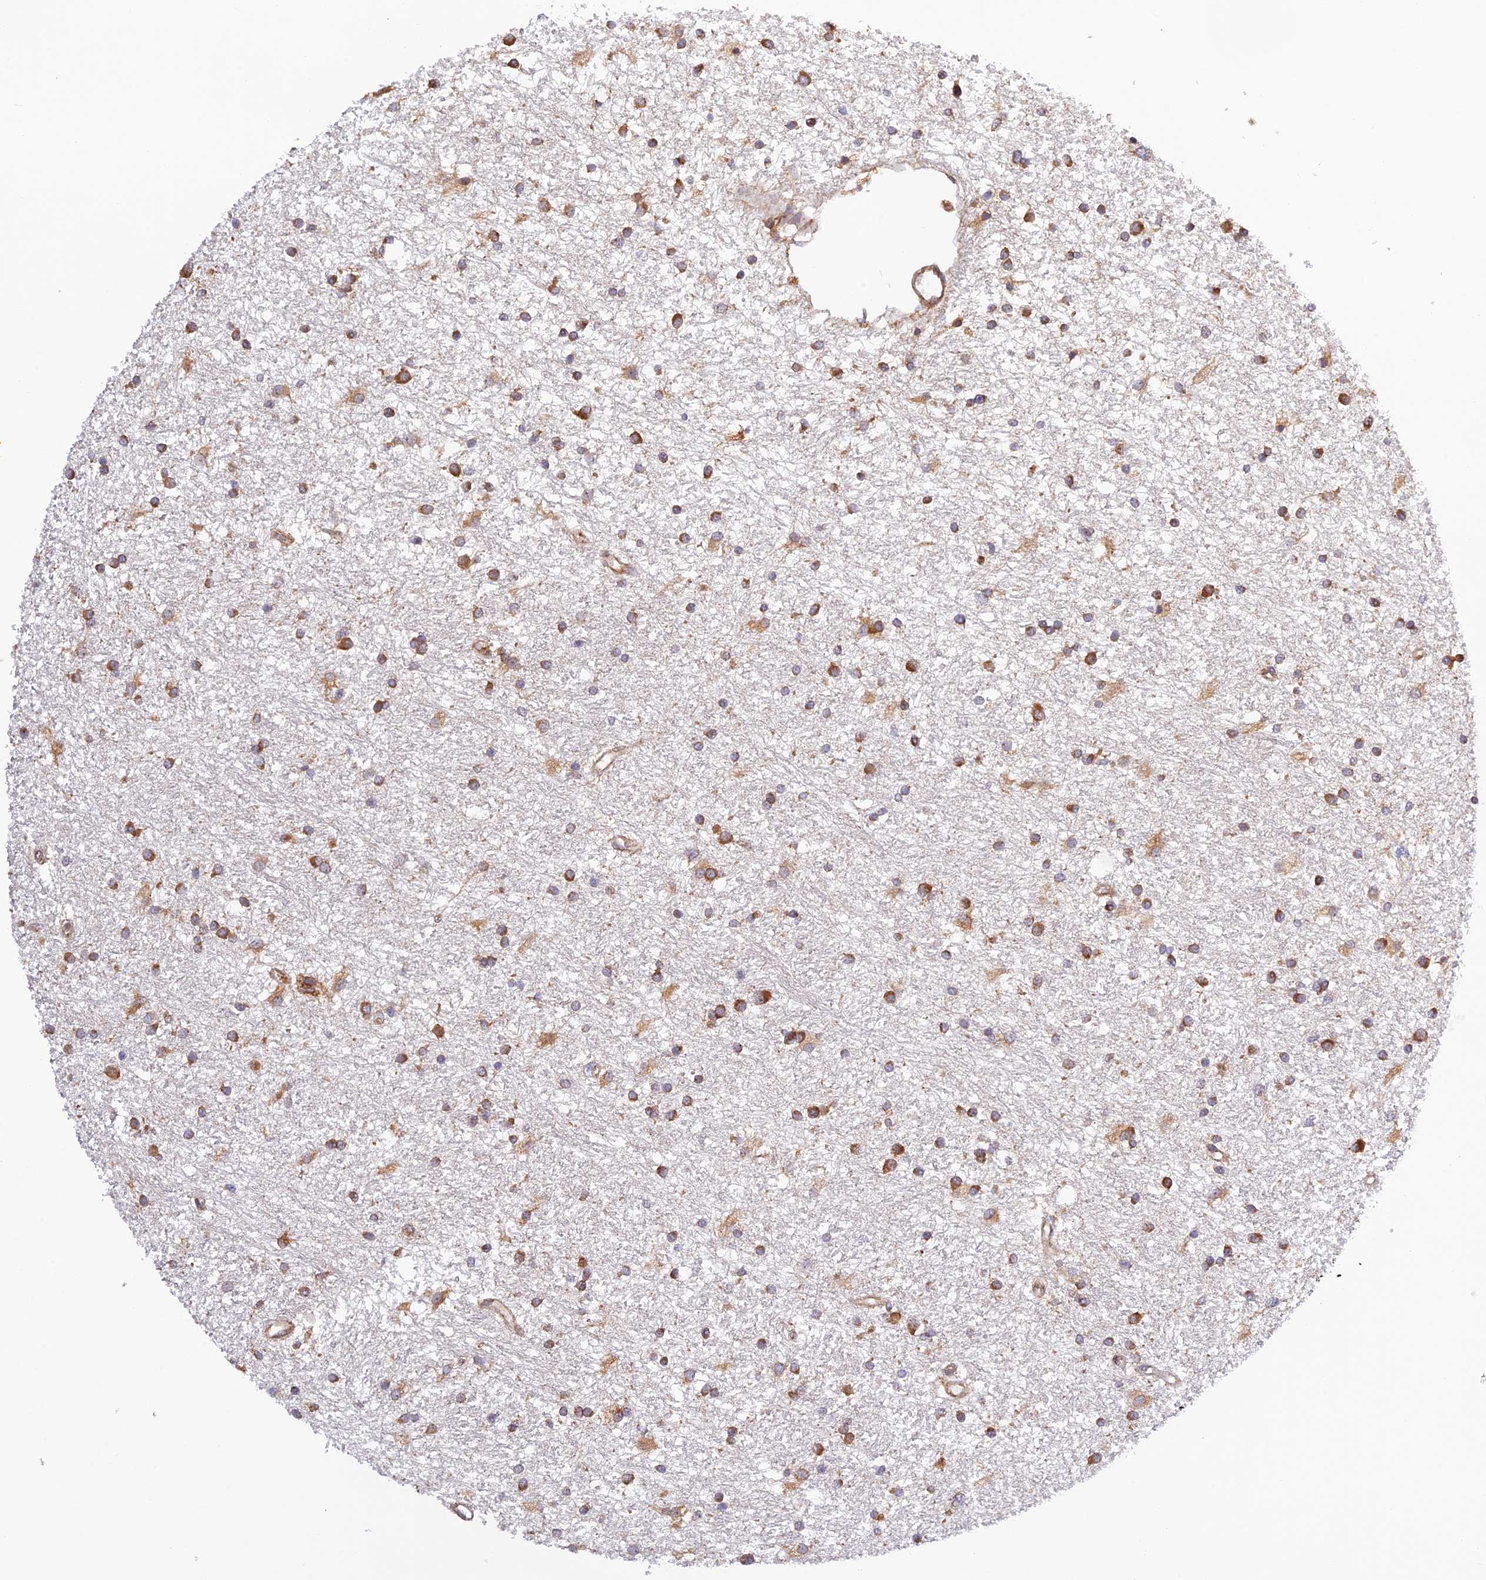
{"staining": {"intensity": "strong", "quantity": "25%-75%", "location": "cytoplasmic/membranous"}, "tissue": "glioma", "cell_type": "Tumor cells", "image_type": "cancer", "snomed": [{"axis": "morphology", "description": "Glioma, malignant, High grade"}, {"axis": "topography", "description": "Brain"}], "caption": "Strong cytoplasmic/membranous staining is identified in about 25%-75% of tumor cells in malignant high-grade glioma. (IHC, brightfield microscopy, high magnification).", "gene": "RPL5", "patient": {"sex": "male", "age": 77}}